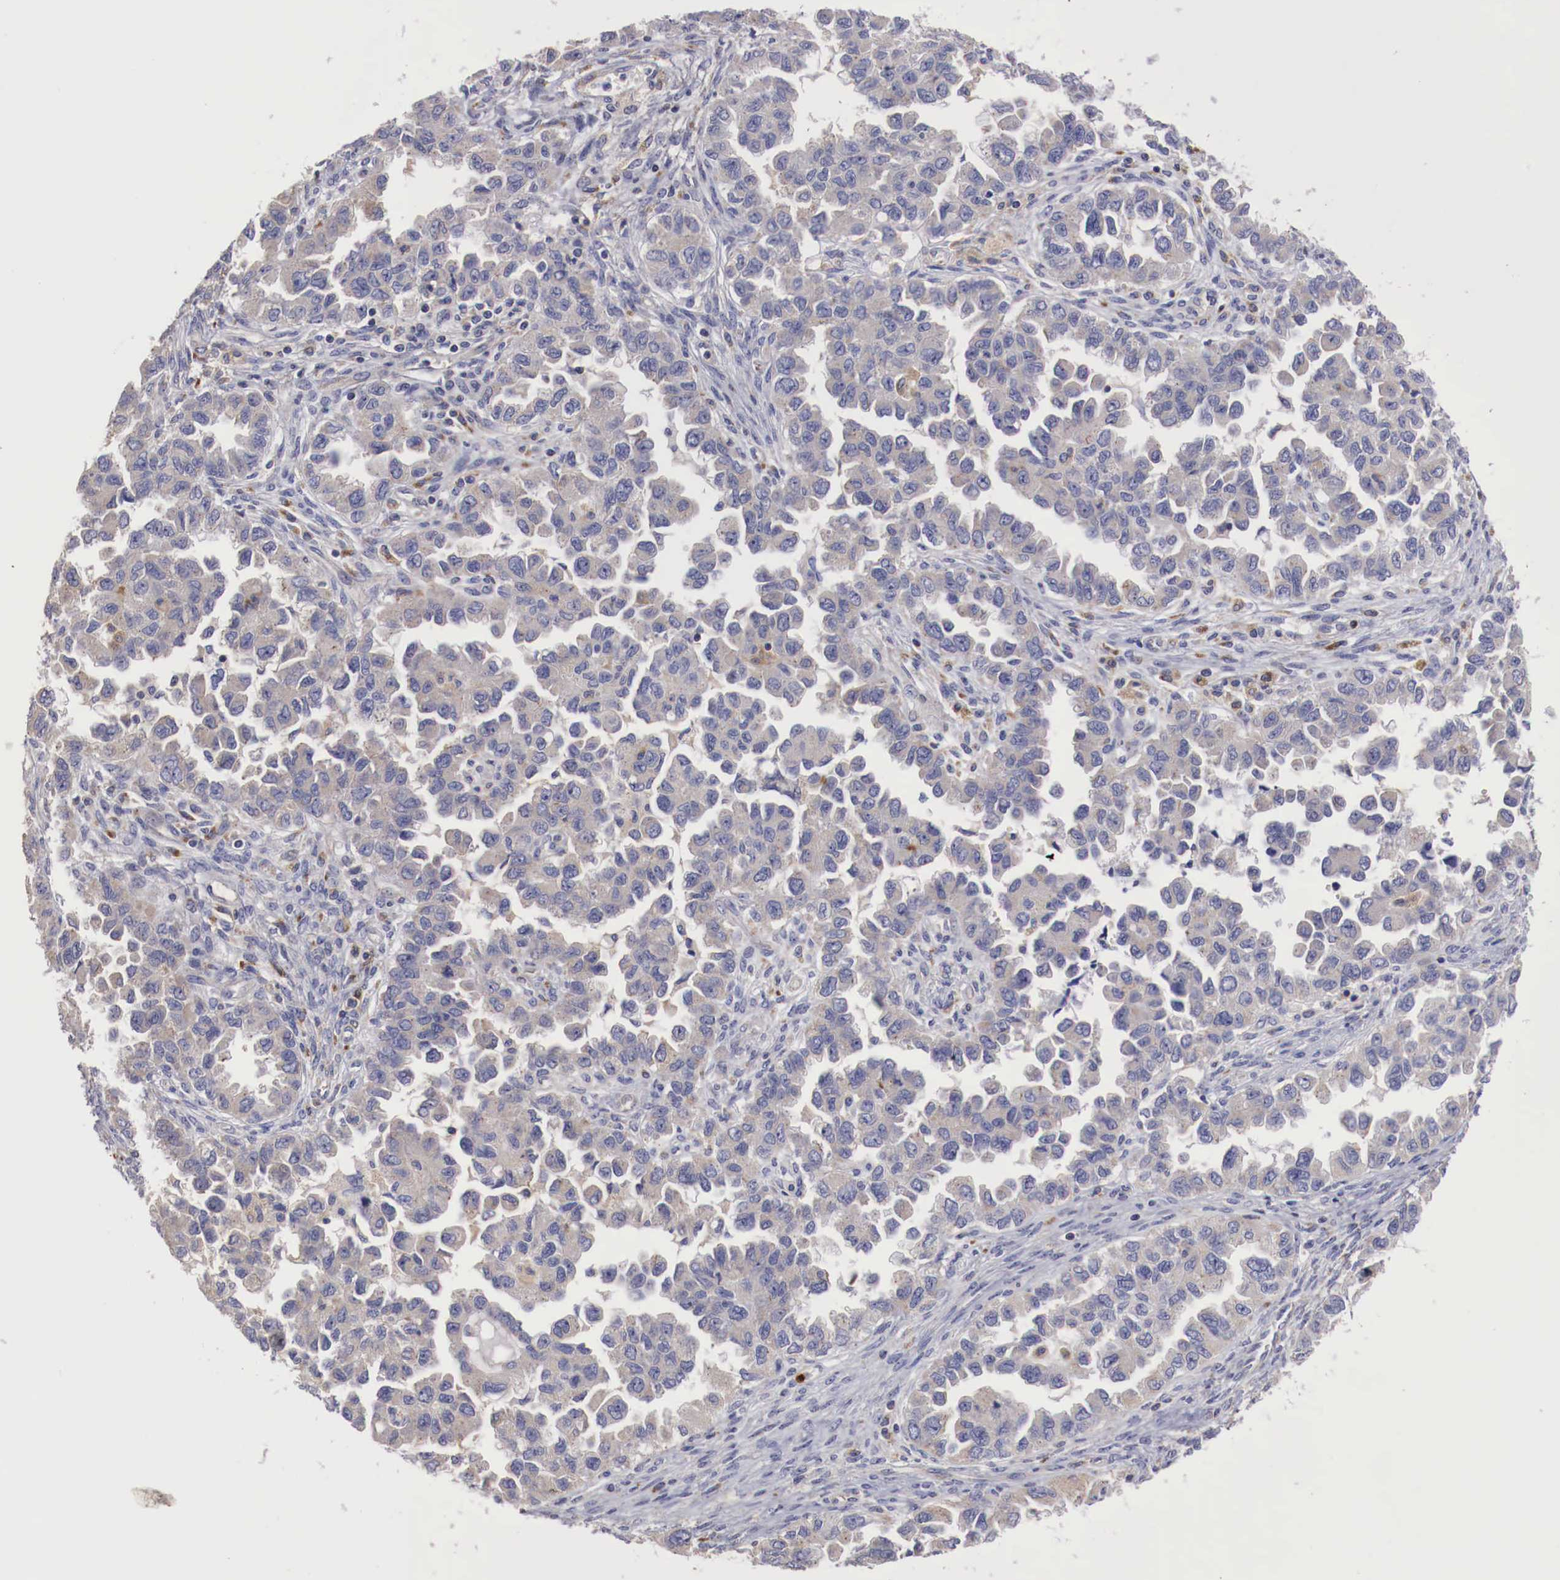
{"staining": {"intensity": "negative", "quantity": "none", "location": "none"}, "tissue": "ovarian cancer", "cell_type": "Tumor cells", "image_type": "cancer", "snomed": [{"axis": "morphology", "description": "Cystadenocarcinoma, serous, NOS"}, {"axis": "topography", "description": "Ovary"}], "caption": "Micrograph shows no protein positivity in tumor cells of ovarian cancer (serous cystadenocarcinoma) tissue.", "gene": "PITPNA", "patient": {"sex": "female", "age": 84}}